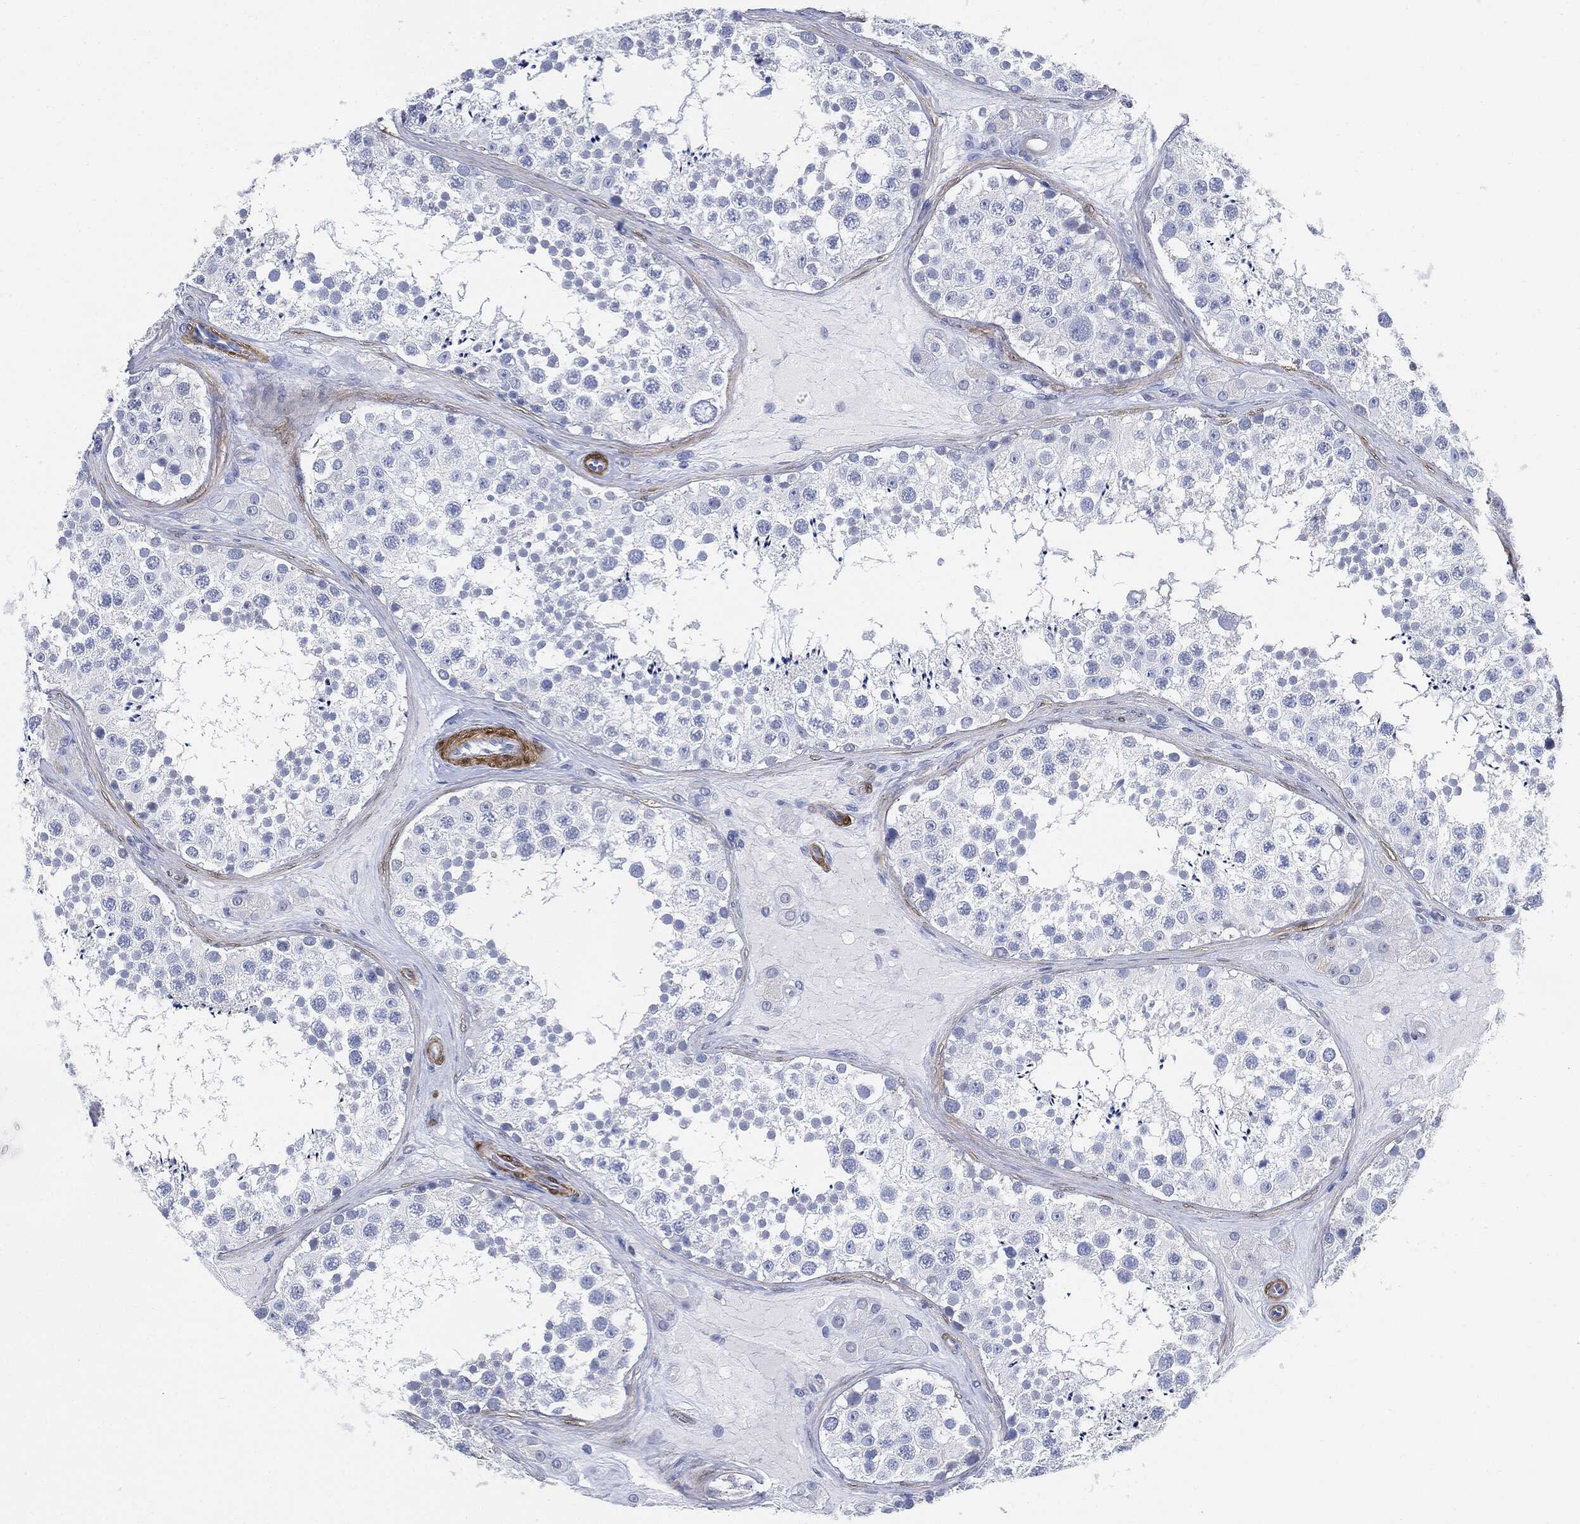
{"staining": {"intensity": "negative", "quantity": "none", "location": "none"}, "tissue": "testis", "cell_type": "Cells in seminiferous ducts", "image_type": "normal", "snomed": [{"axis": "morphology", "description": "Normal tissue, NOS"}, {"axis": "topography", "description": "Testis"}], "caption": "This is an immunohistochemistry micrograph of normal human testis. There is no expression in cells in seminiferous ducts.", "gene": "TAGLN", "patient": {"sex": "male", "age": 41}}